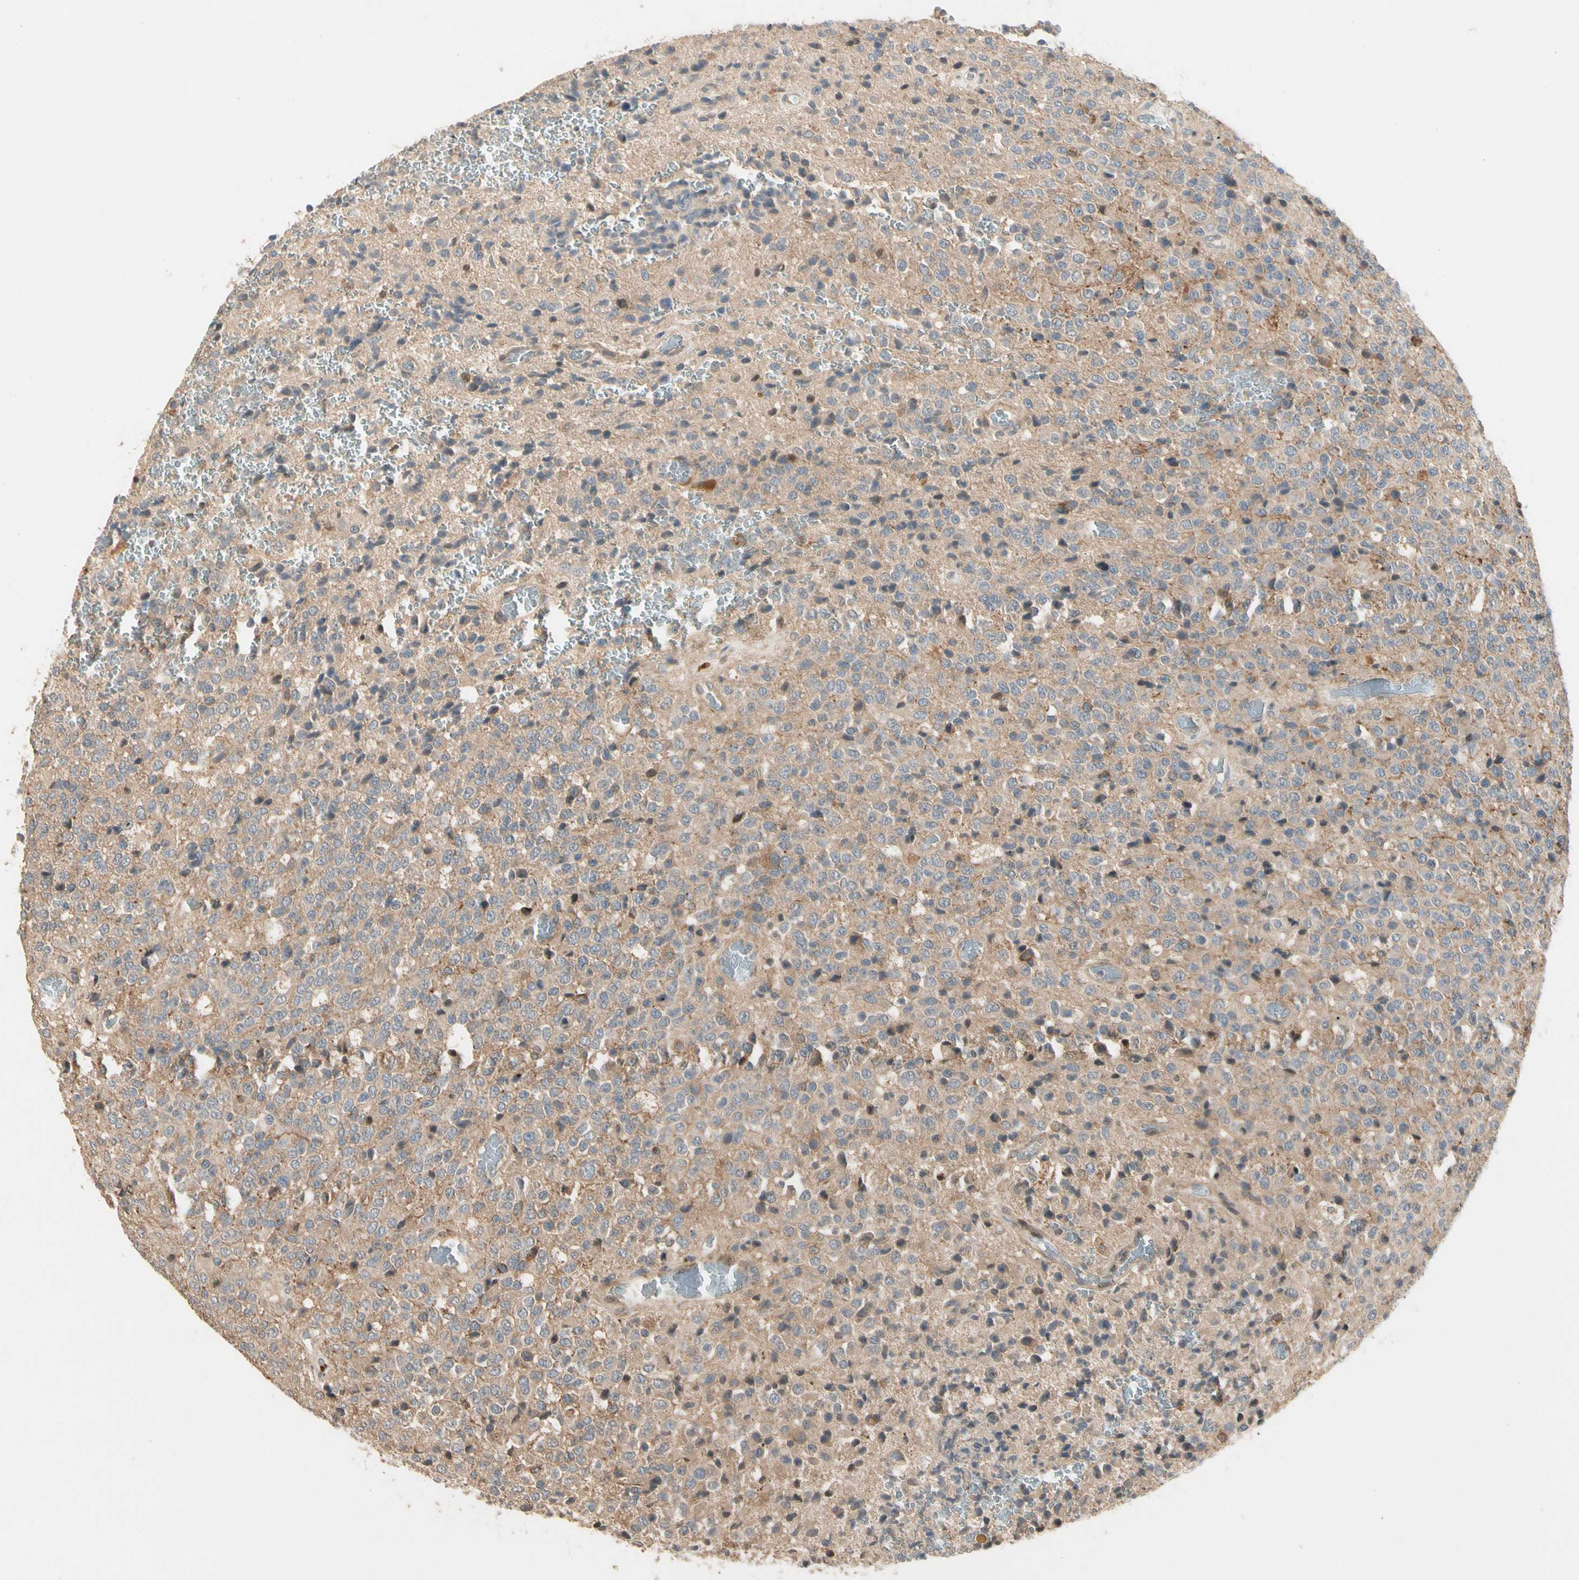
{"staining": {"intensity": "weak", "quantity": "25%-75%", "location": "cytoplasmic/membranous"}, "tissue": "glioma", "cell_type": "Tumor cells", "image_type": "cancer", "snomed": [{"axis": "morphology", "description": "Glioma, malignant, High grade"}, {"axis": "topography", "description": "pancreas cauda"}], "caption": "Malignant glioma (high-grade) stained for a protein displays weak cytoplasmic/membranous positivity in tumor cells. The protein of interest is stained brown, and the nuclei are stained in blue (DAB IHC with brightfield microscopy, high magnification).", "gene": "ATG4C", "patient": {"sex": "male", "age": 60}}